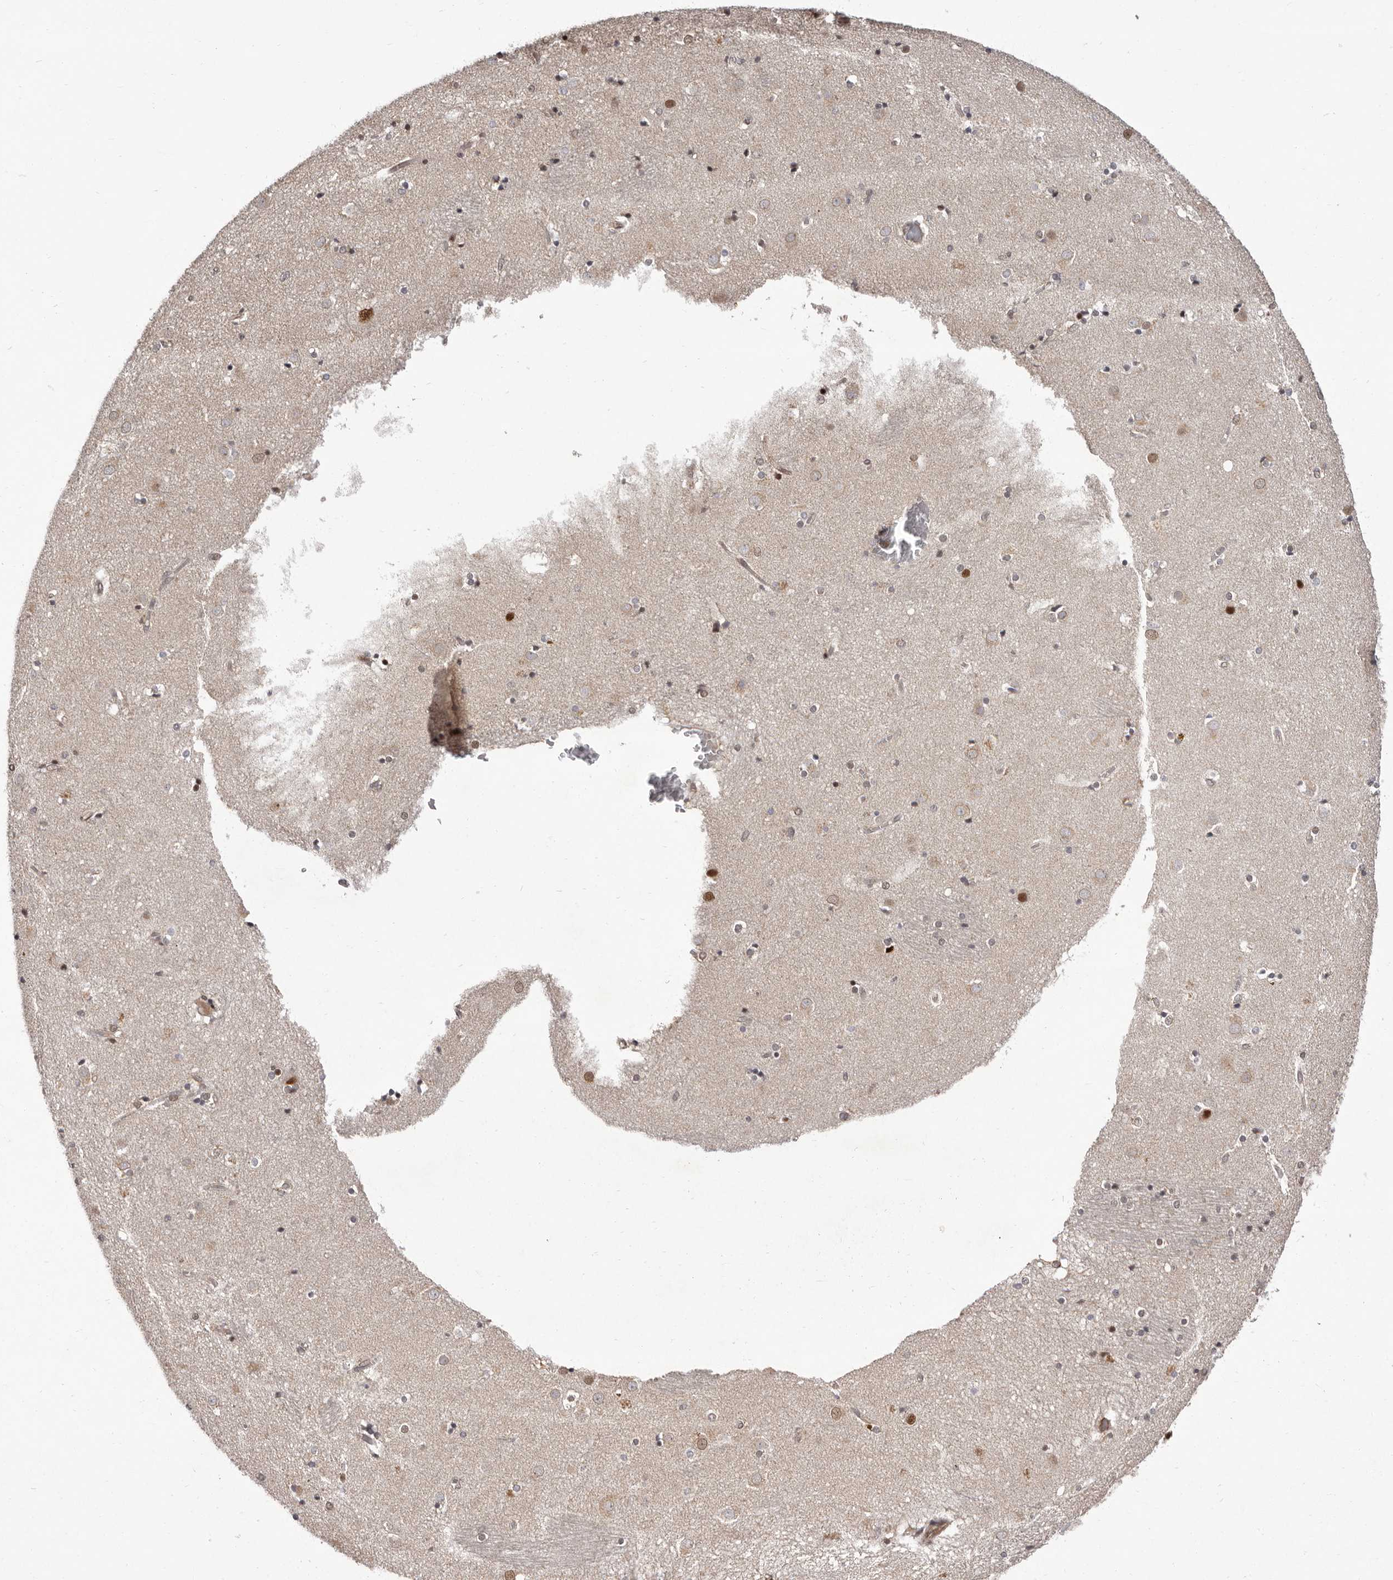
{"staining": {"intensity": "moderate", "quantity": "<25%", "location": "nuclear"}, "tissue": "caudate", "cell_type": "Glial cells", "image_type": "normal", "snomed": [{"axis": "morphology", "description": "Normal tissue, NOS"}, {"axis": "topography", "description": "Lateral ventricle wall"}], "caption": "Immunohistochemistry staining of benign caudate, which exhibits low levels of moderate nuclear expression in approximately <25% of glial cells indicating moderate nuclear protein positivity. The staining was performed using DAB (3,3'-diaminobenzidine) (brown) for protein detection and nuclei were counterstained in hematoxylin (blue).", "gene": "GLRX3", "patient": {"sex": "male", "age": 70}}